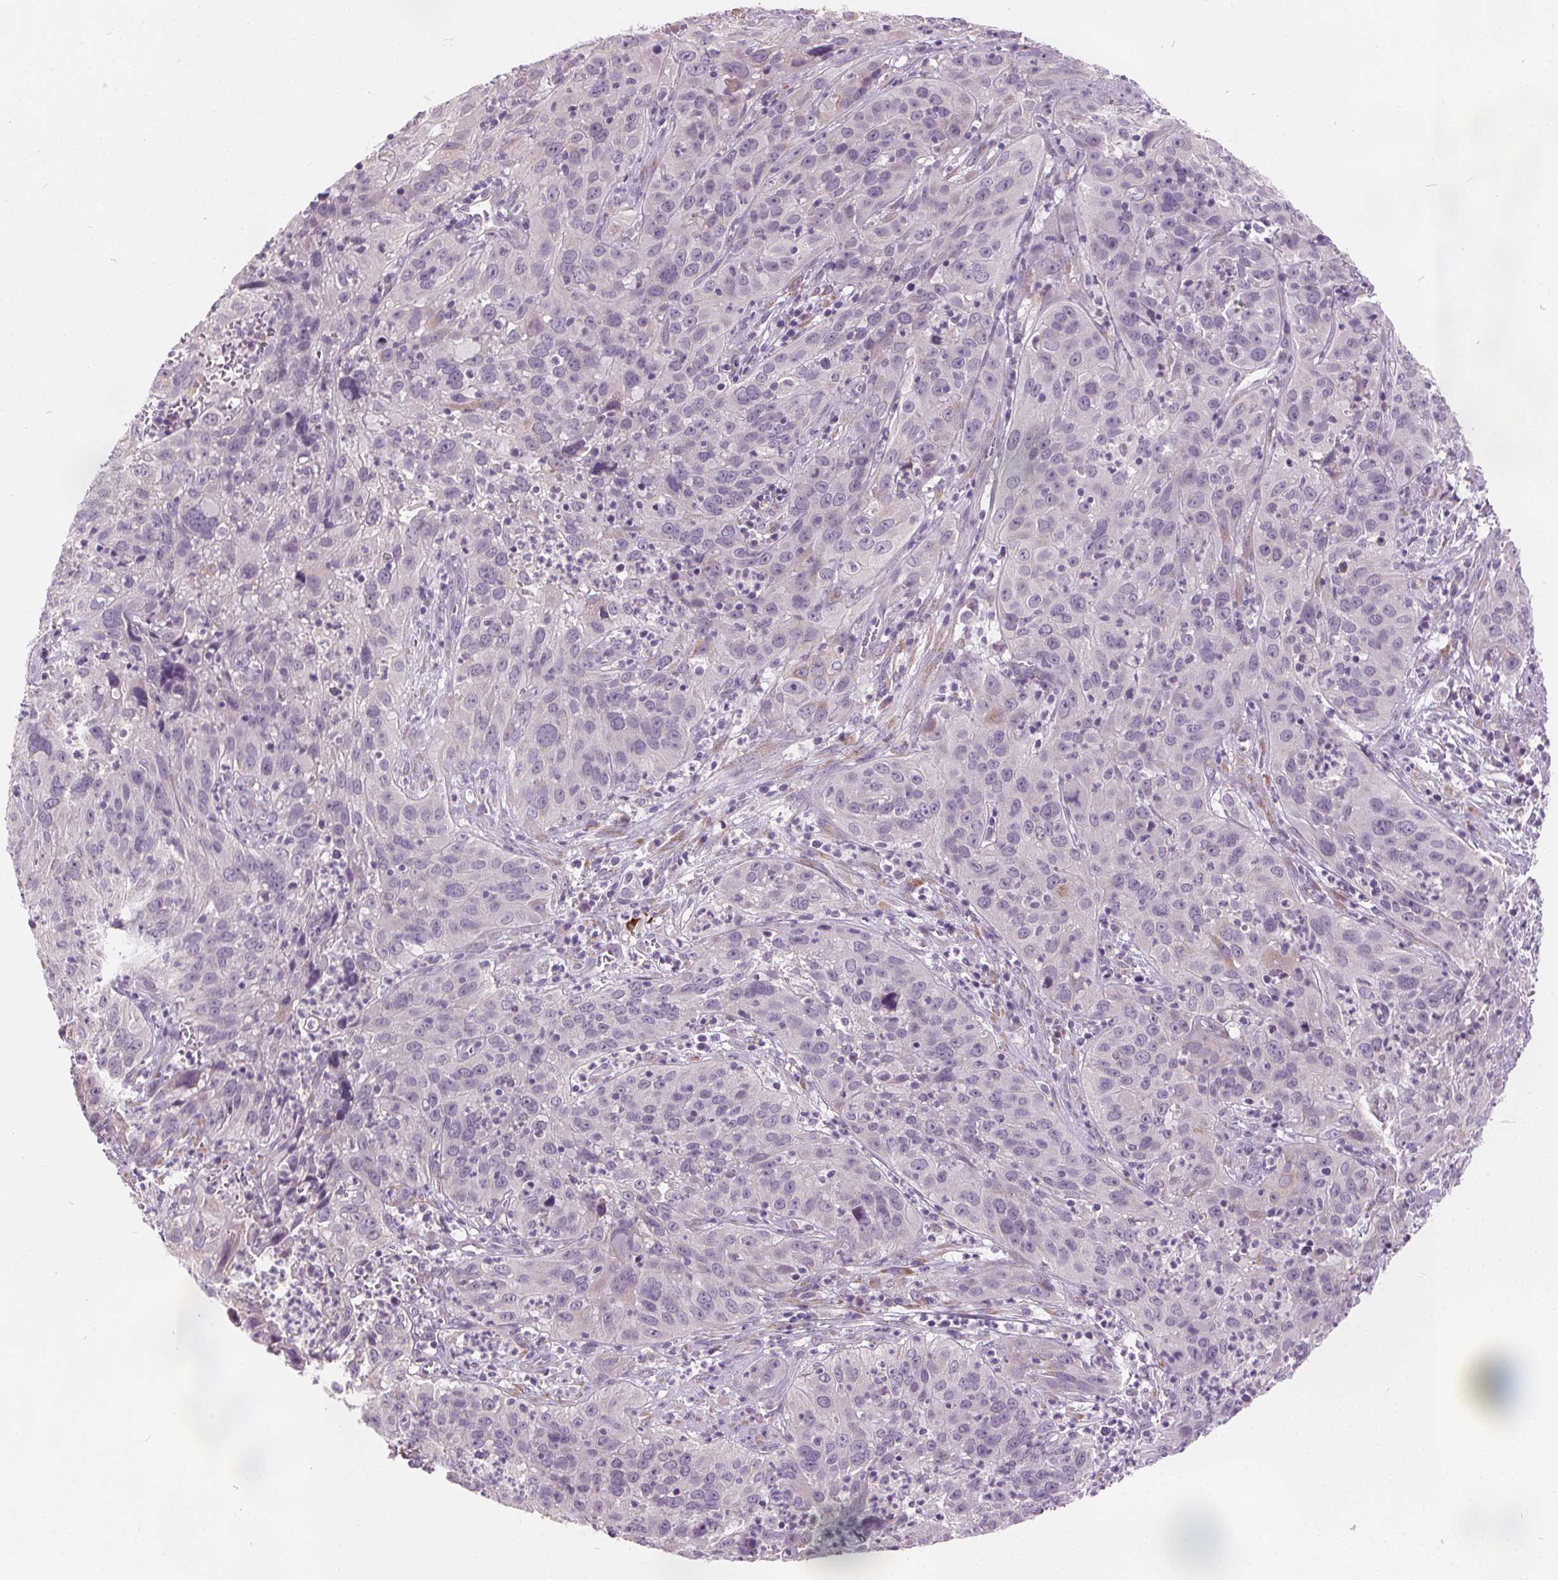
{"staining": {"intensity": "negative", "quantity": "none", "location": "none"}, "tissue": "cervical cancer", "cell_type": "Tumor cells", "image_type": "cancer", "snomed": [{"axis": "morphology", "description": "Squamous cell carcinoma, NOS"}, {"axis": "topography", "description": "Cervix"}], "caption": "IHC histopathology image of neoplastic tissue: cervical cancer (squamous cell carcinoma) stained with DAB (3,3'-diaminobenzidine) demonstrates no significant protein positivity in tumor cells.", "gene": "ACOX2", "patient": {"sex": "female", "age": 32}}